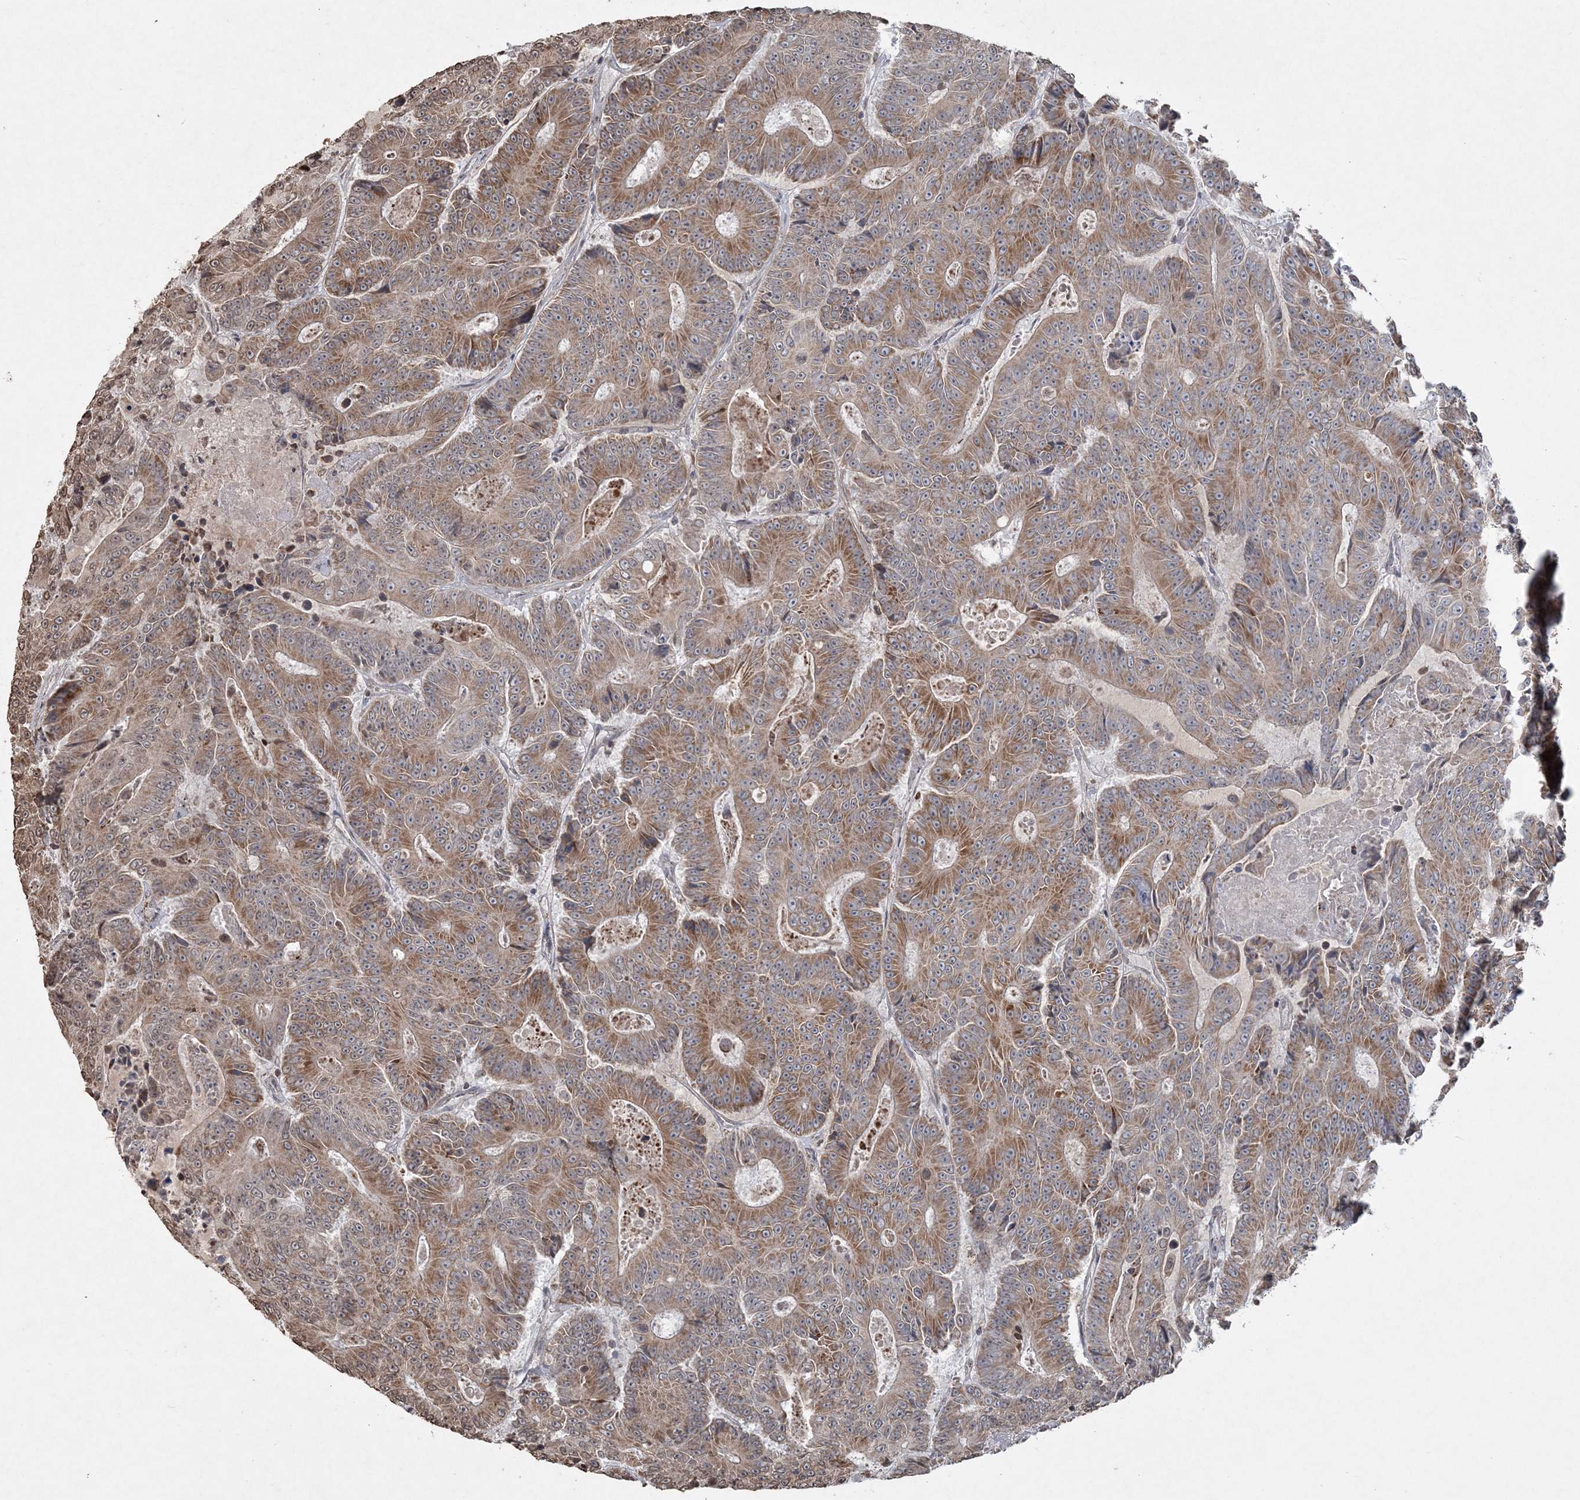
{"staining": {"intensity": "moderate", "quantity": ">75%", "location": "cytoplasmic/membranous"}, "tissue": "colorectal cancer", "cell_type": "Tumor cells", "image_type": "cancer", "snomed": [{"axis": "morphology", "description": "Adenocarcinoma, NOS"}, {"axis": "topography", "description": "Colon"}], "caption": "Immunohistochemistry photomicrograph of adenocarcinoma (colorectal) stained for a protein (brown), which exhibits medium levels of moderate cytoplasmic/membranous positivity in about >75% of tumor cells.", "gene": "TTC7A", "patient": {"sex": "male", "age": 83}}